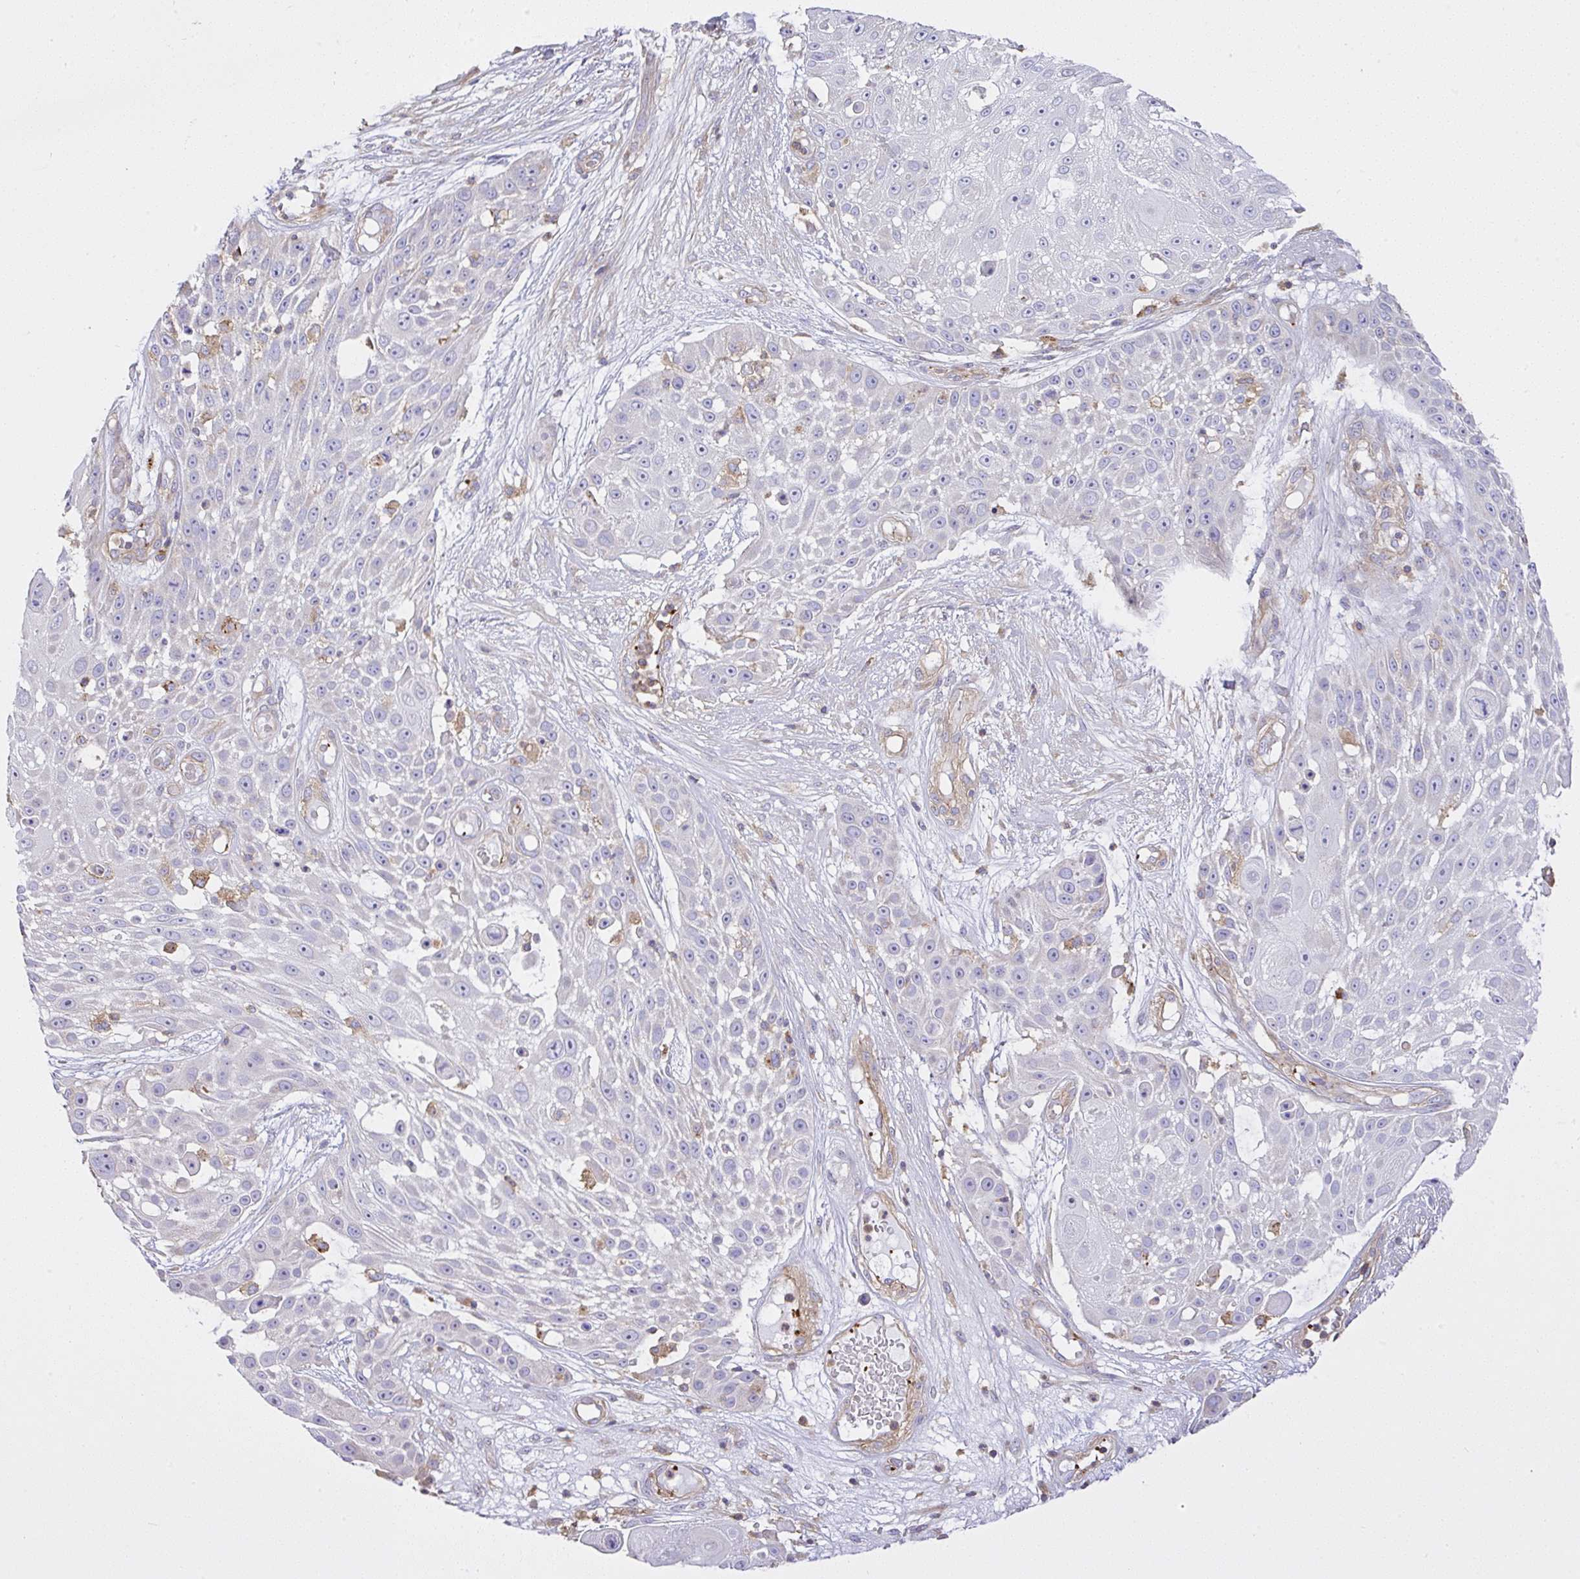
{"staining": {"intensity": "negative", "quantity": "none", "location": "none"}, "tissue": "skin cancer", "cell_type": "Tumor cells", "image_type": "cancer", "snomed": [{"axis": "morphology", "description": "Squamous cell carcinoma, NOS"}, {"axis": "topography", "description": "Skin"}], "caption": "Protein analysis of skin cancer (squamous cell carcinoma) exhibits no significant staining in tumor cells.", "gene": "CCDC142", "patient": {"sex": "female", "age": 86}}